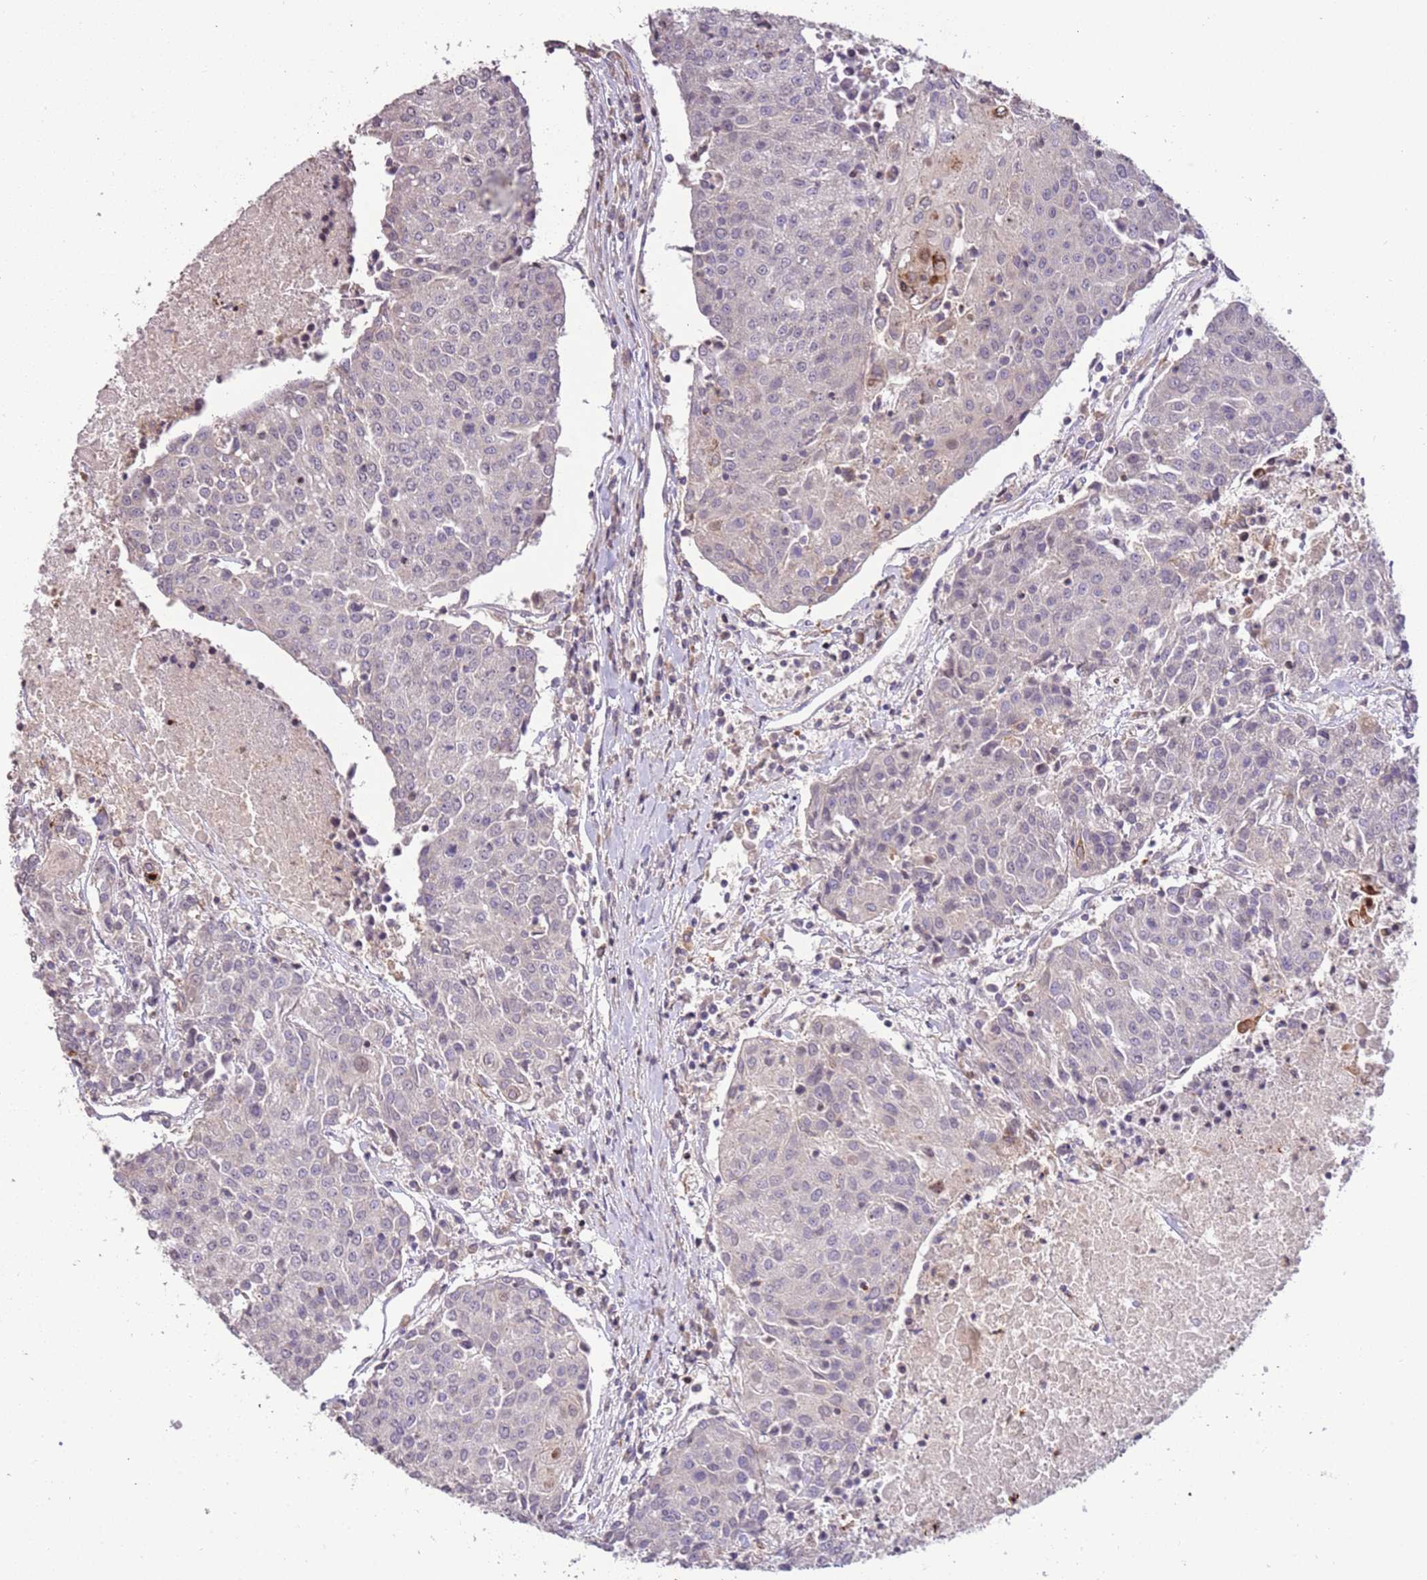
{"staining": {"intensity": "negative", "quantity": "none", "location": "none"}, "tissue": "urothelial cancer", "cell_type": "Tumor cells", "image_type": "cancer", "snomed": [{"axis": "morphology", "description": "Urothelial carcinoma, High grade"}, {"axis": "topography", "description": "Urinary bladder"}], "caption": "The IHC histopathology image has no significant positivity in tumor cells of urothelial cancer tissue. Nuclei are stained in blue.", "gene": "SLC16A4", "patient": {"sex": "female", "age": 85}}